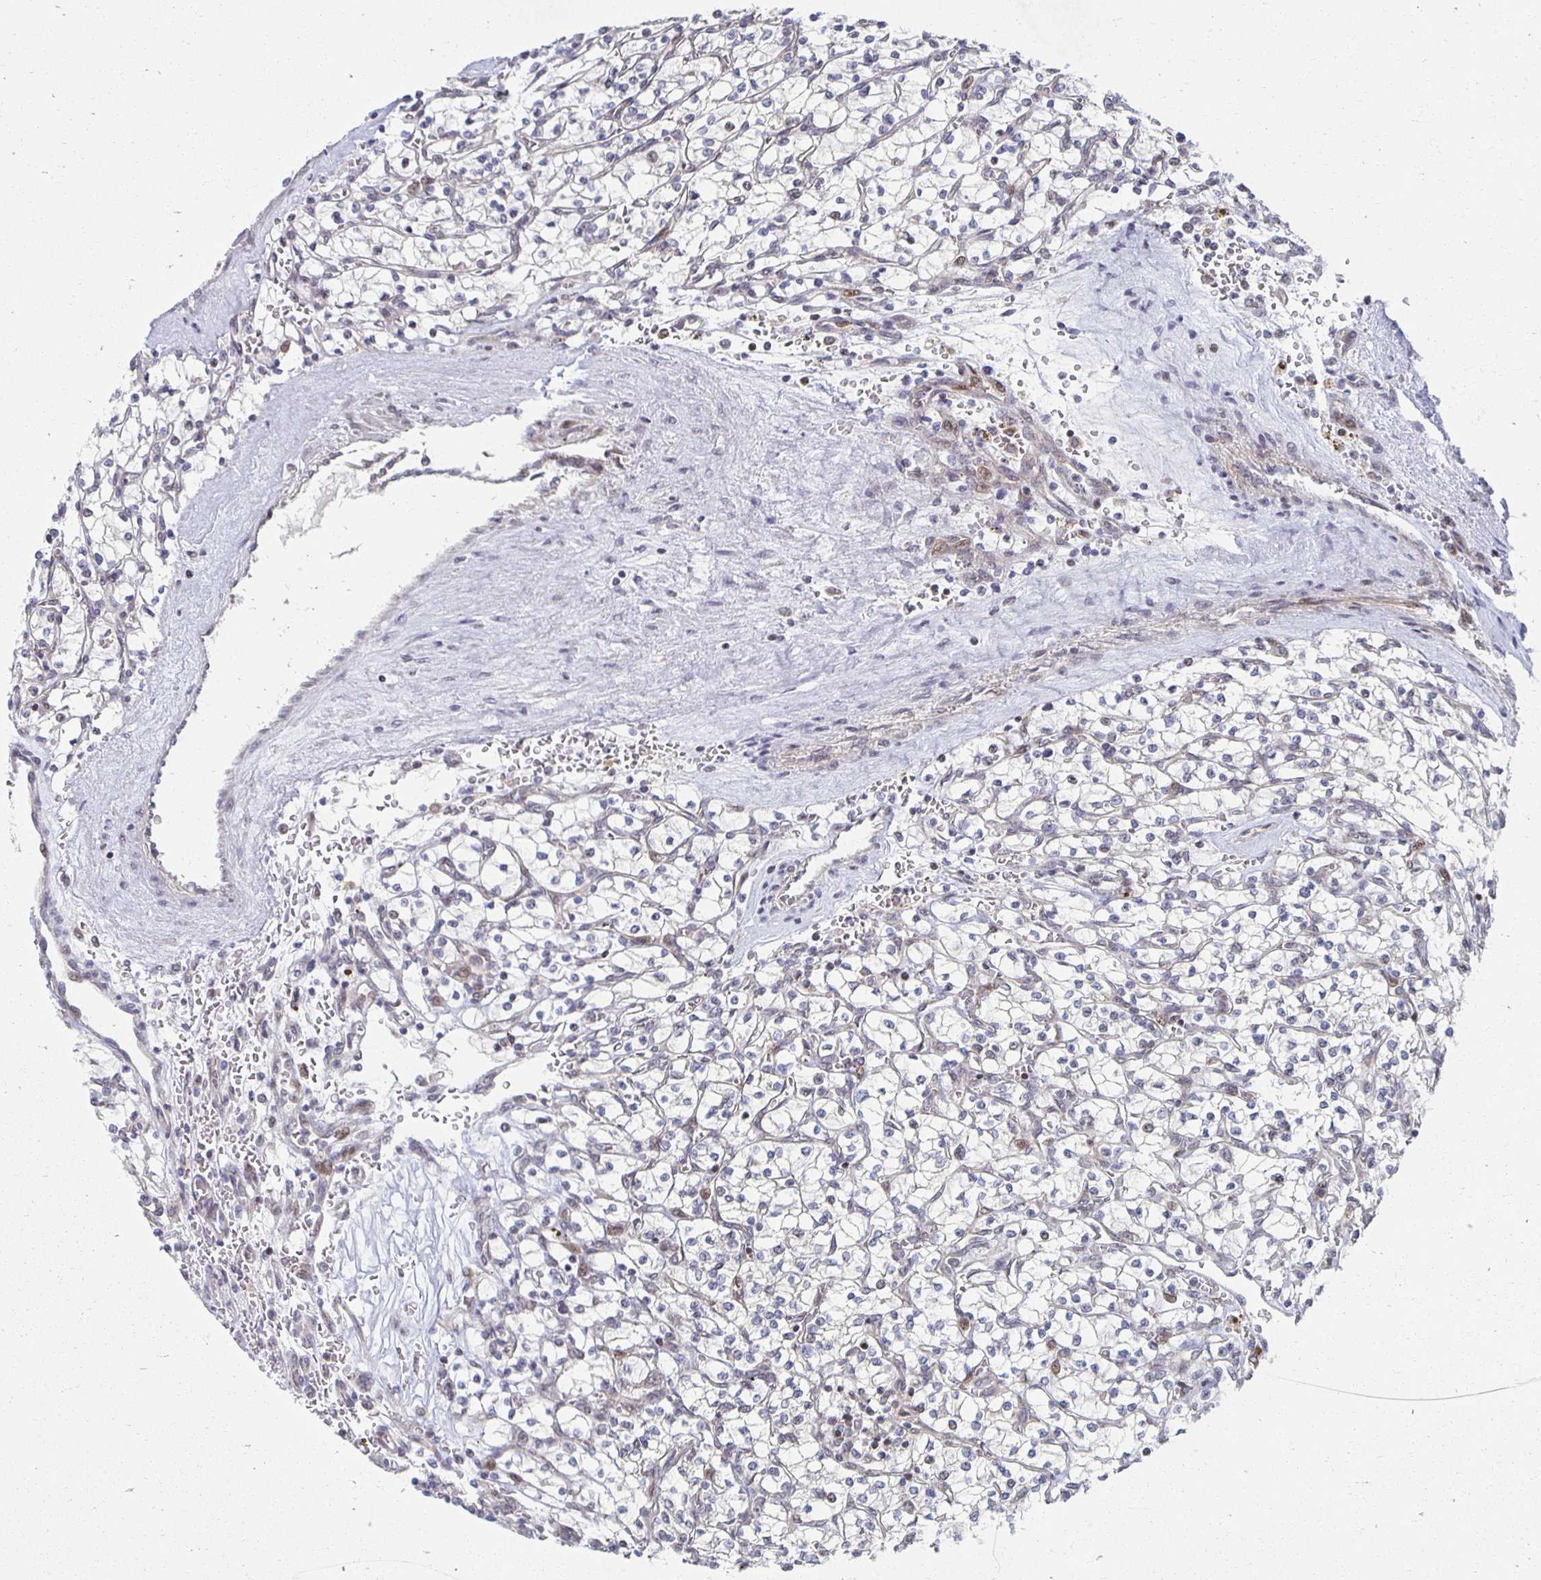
{"staining": {"intensity": "negative", "quantity": "none", "location": "none"}, "tissue": "renal cancer", "cell_type": "Tumor cells", "image_type": "cancer", "snomed": [{"axis": "morphology", "description": "Adenocarcinoma, NOS"}, {"axis": "topography", "description": "Kidney"}], "caption": "The immunohistochemistry image has no significant staining in tumor cells of renal adenocarcinoma tissue.", "gene": "HCFC1R1", "patient": {"sex": "female", "age": 64}}